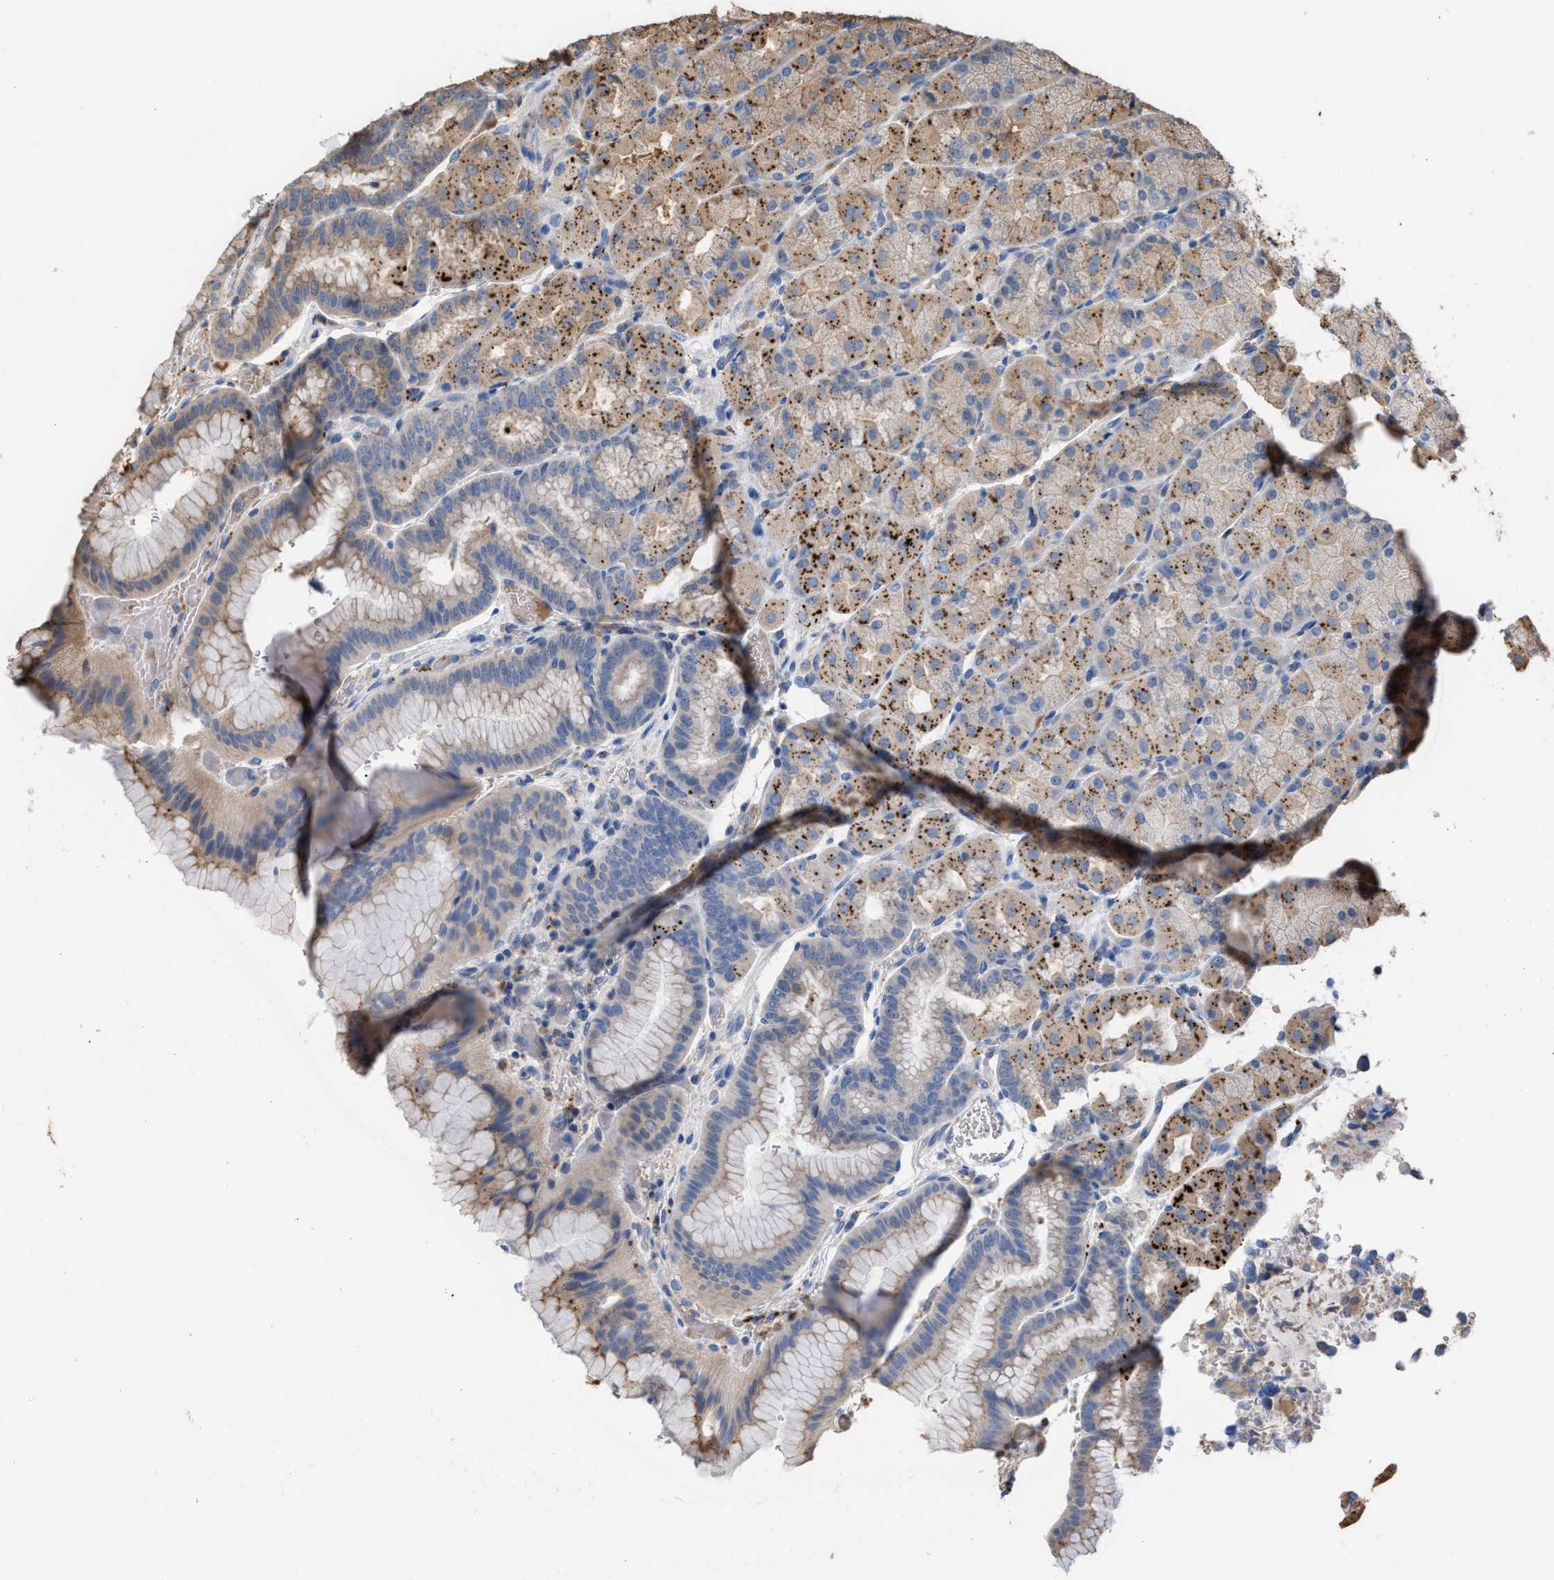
{"staining": {"intensity": "moderate", "quantity": "25%-75%", "location": "cytoplasmic/membranous"}, "tissue": "stomach", "cell_type": "Glandular cells", "image_type": "normal", "snomed": [{"axis": "morphology", "description": "Normal tissue, NOS"}, {"axis": "morphology", "description": "Carcinoid, malignant, NOS"}, {"axis": "topography", "description": "Stomach, upper"}], "caption": "Protein analysis of benign stomach displays moderate cytoplasmic/membranous staining in about 25%-75% of glandular cells.", "gene": "ELMO3", "patient": {"sex": "male", "age": 39}}